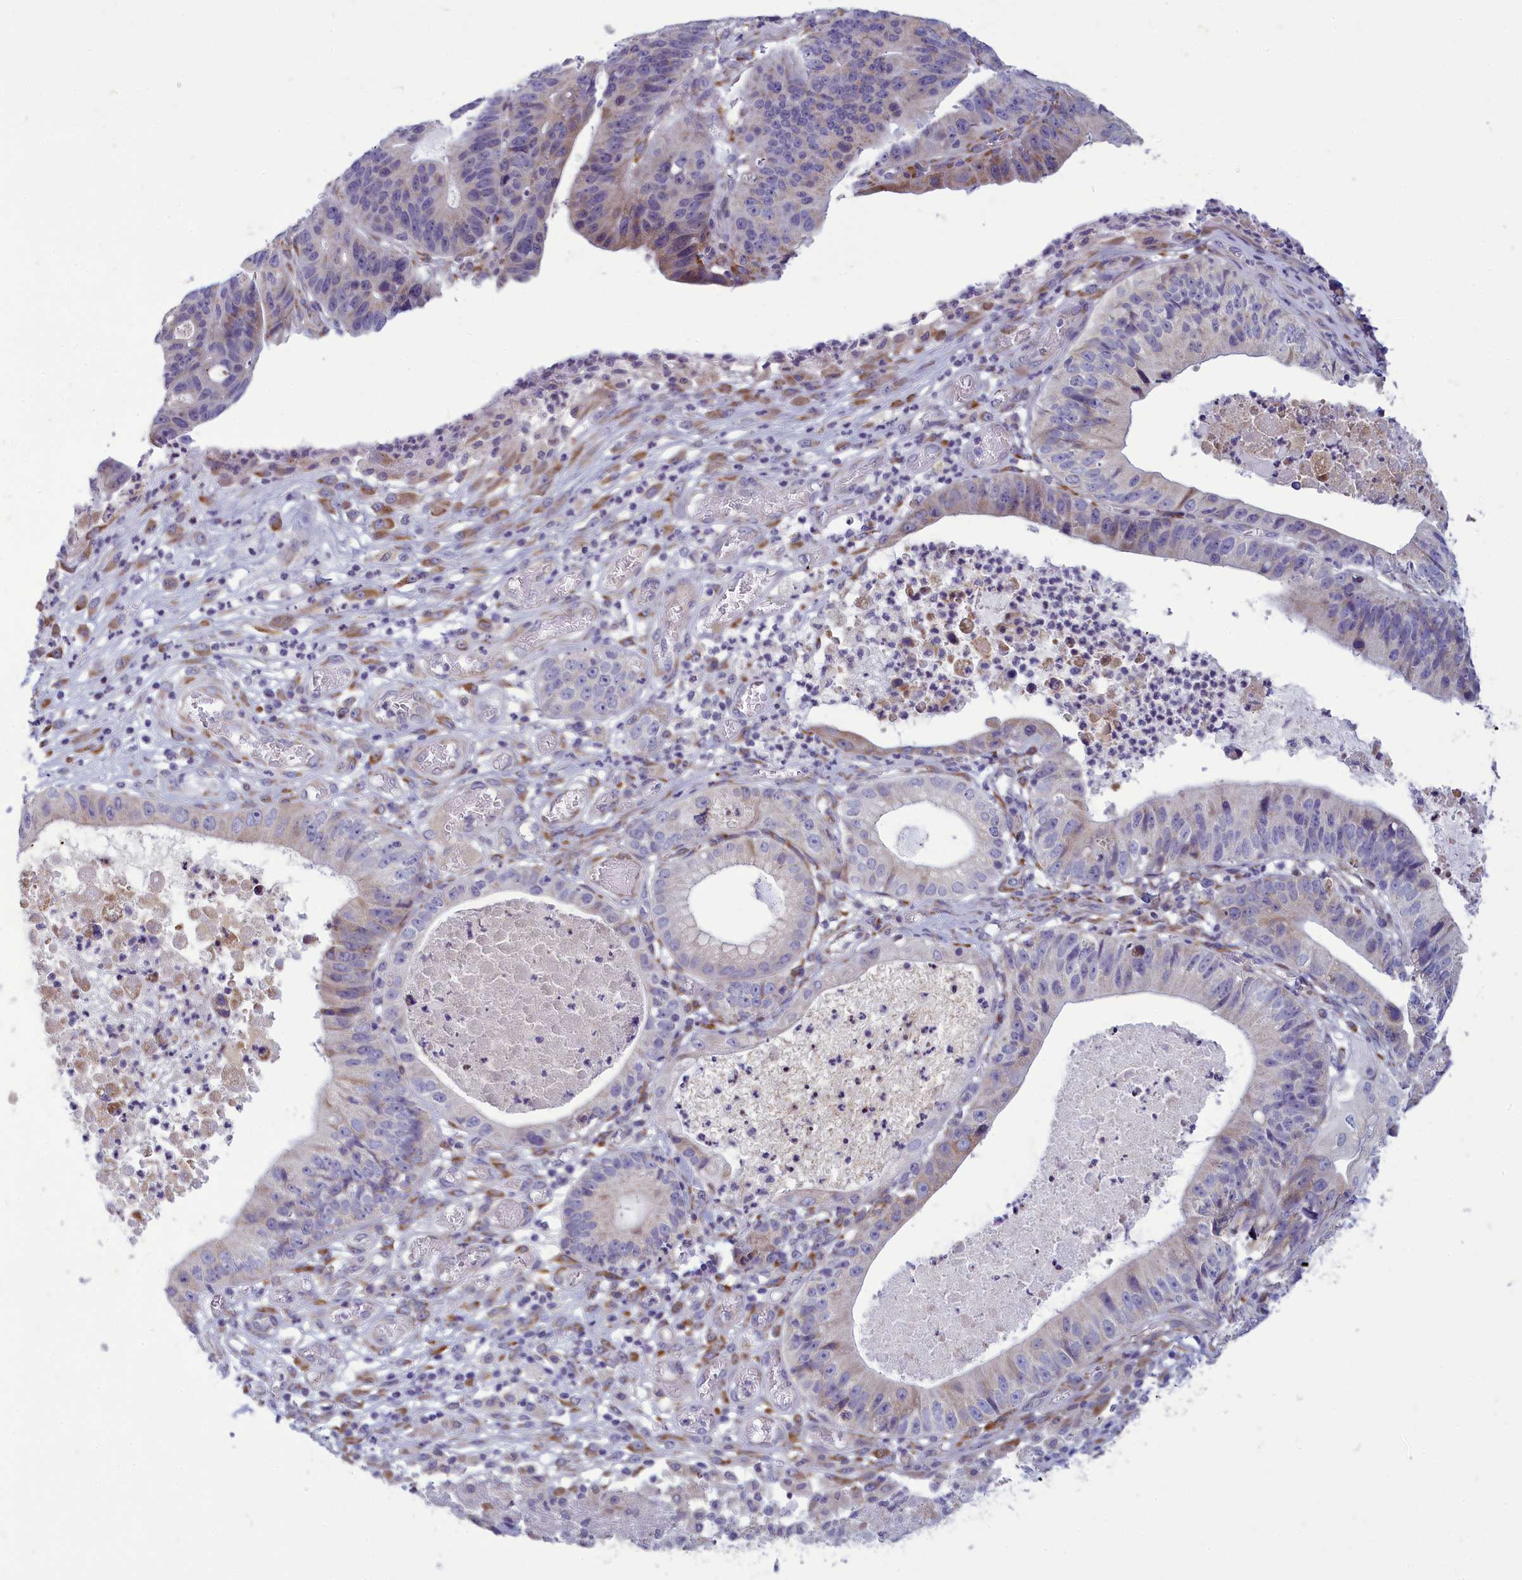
{"staining": {"intensity": "weak", "quantity": "25%-75%", "location": "cytoplasmic/membranous"}, "tissue": "stomach cancer", "cell_type": "Tumor cells", "image_type": "cancer", "snomed": [{"axis": "morphology", "description": "Adenocarcinoma, NOS"}, {"axis": "topography", "description": "Stomach"}], "caption": "Weak cytoplasmic/membranous protein expression is appreciated in approximately 25%-75% of tumor cells in adenocarcinoma (stomach).", "gene": "CENATAC", "patient": {"sex": "male", "age": 59}}